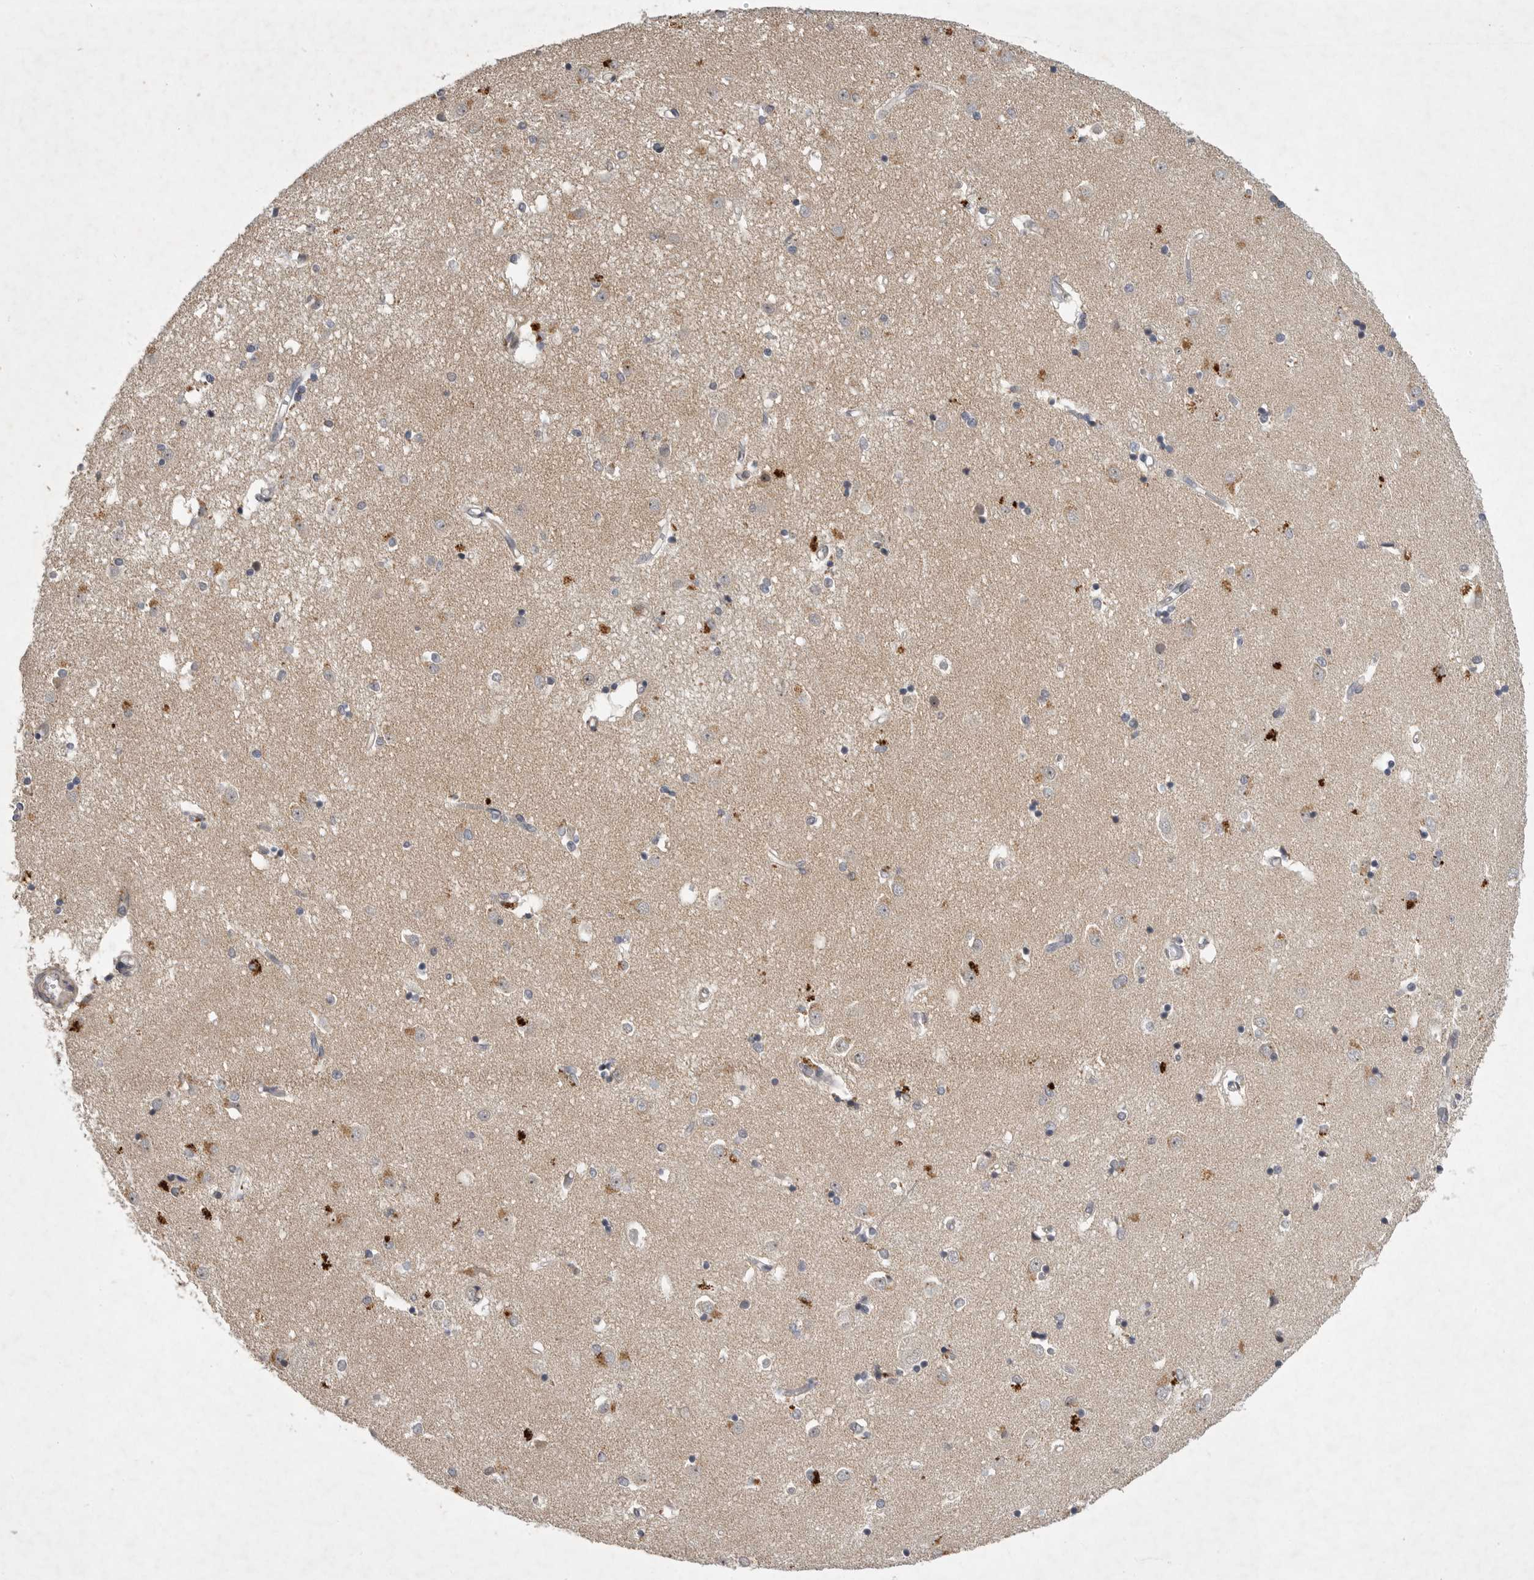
{"staining": {"intensity": "weak", "quantity": "<25%", "location": "cytoplasmic/membranous"}, "tissue": "caudate", "cell_type": "Glial cells", "image_type": "normal", "snomed": [{"axis": "morphology", "description": "Normal tissue, NOS"}, {"axis": "topography", "description": "Lateral ventricle wall"}], "caption": "This image is of benign caudate stained with immunohistochemistry (IHC) to label a protein in brown with the nuclei are counter-stained blue. There is no positivity in glial cells. (DAB (3,3'-diaminobenzidine) immunohistochemistry with hematoxylin counter stain).", "gene": "UBE3D", "patient": {"sex": "male", "age": 45}}